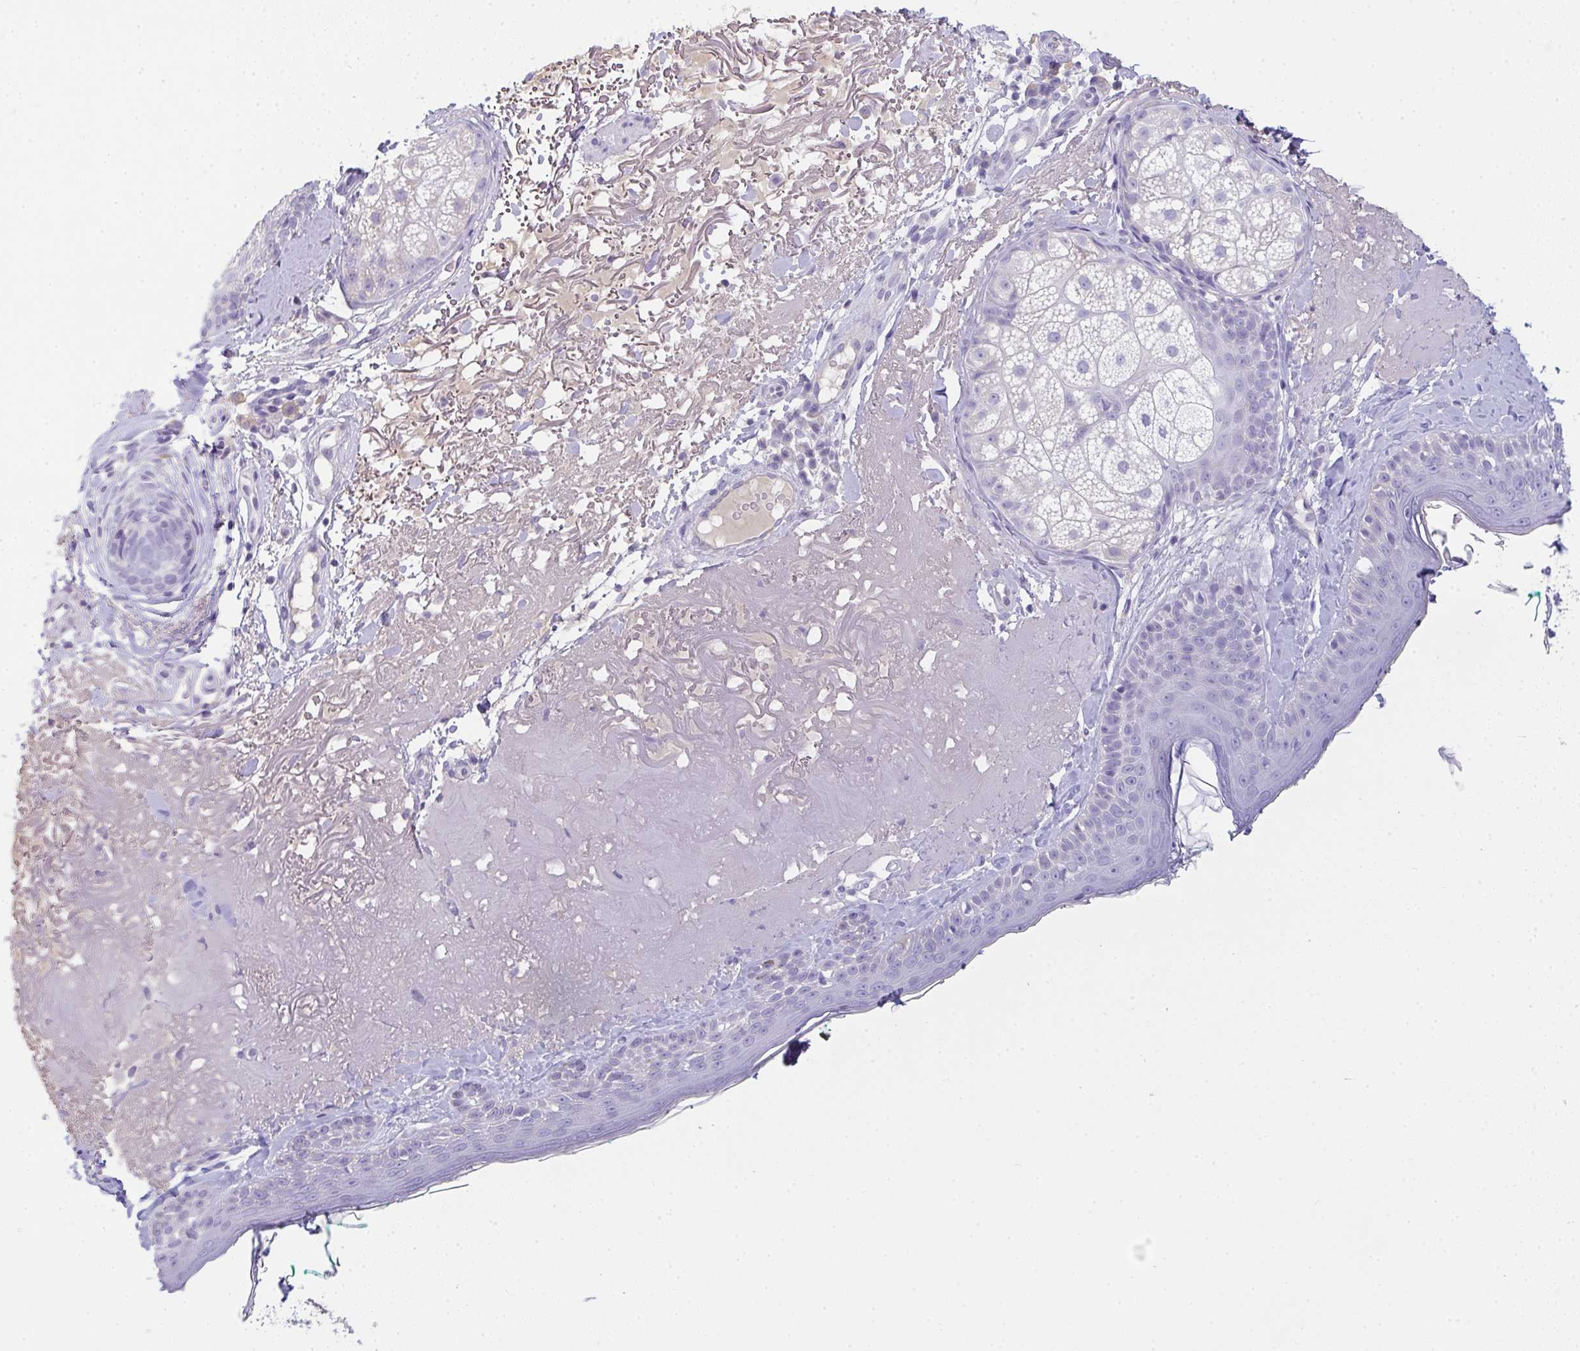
{"staining": {"intensity": "negative", "quantity": "none", "location": "none"}, "tissue": "skin", "cell_type": "Fibroblasts", "image_type": "normal", "snomed": [{"axis": "morphology", "description": "Normal tissue, NOS"}, {"axis": "topography", "description": "Skin"}], "caption": "Immunohistochemistry of normal skin exhibits no expression in fibroblasts.", "gene": "COX7B", "patient": {"sex": "male", "age": 73}}